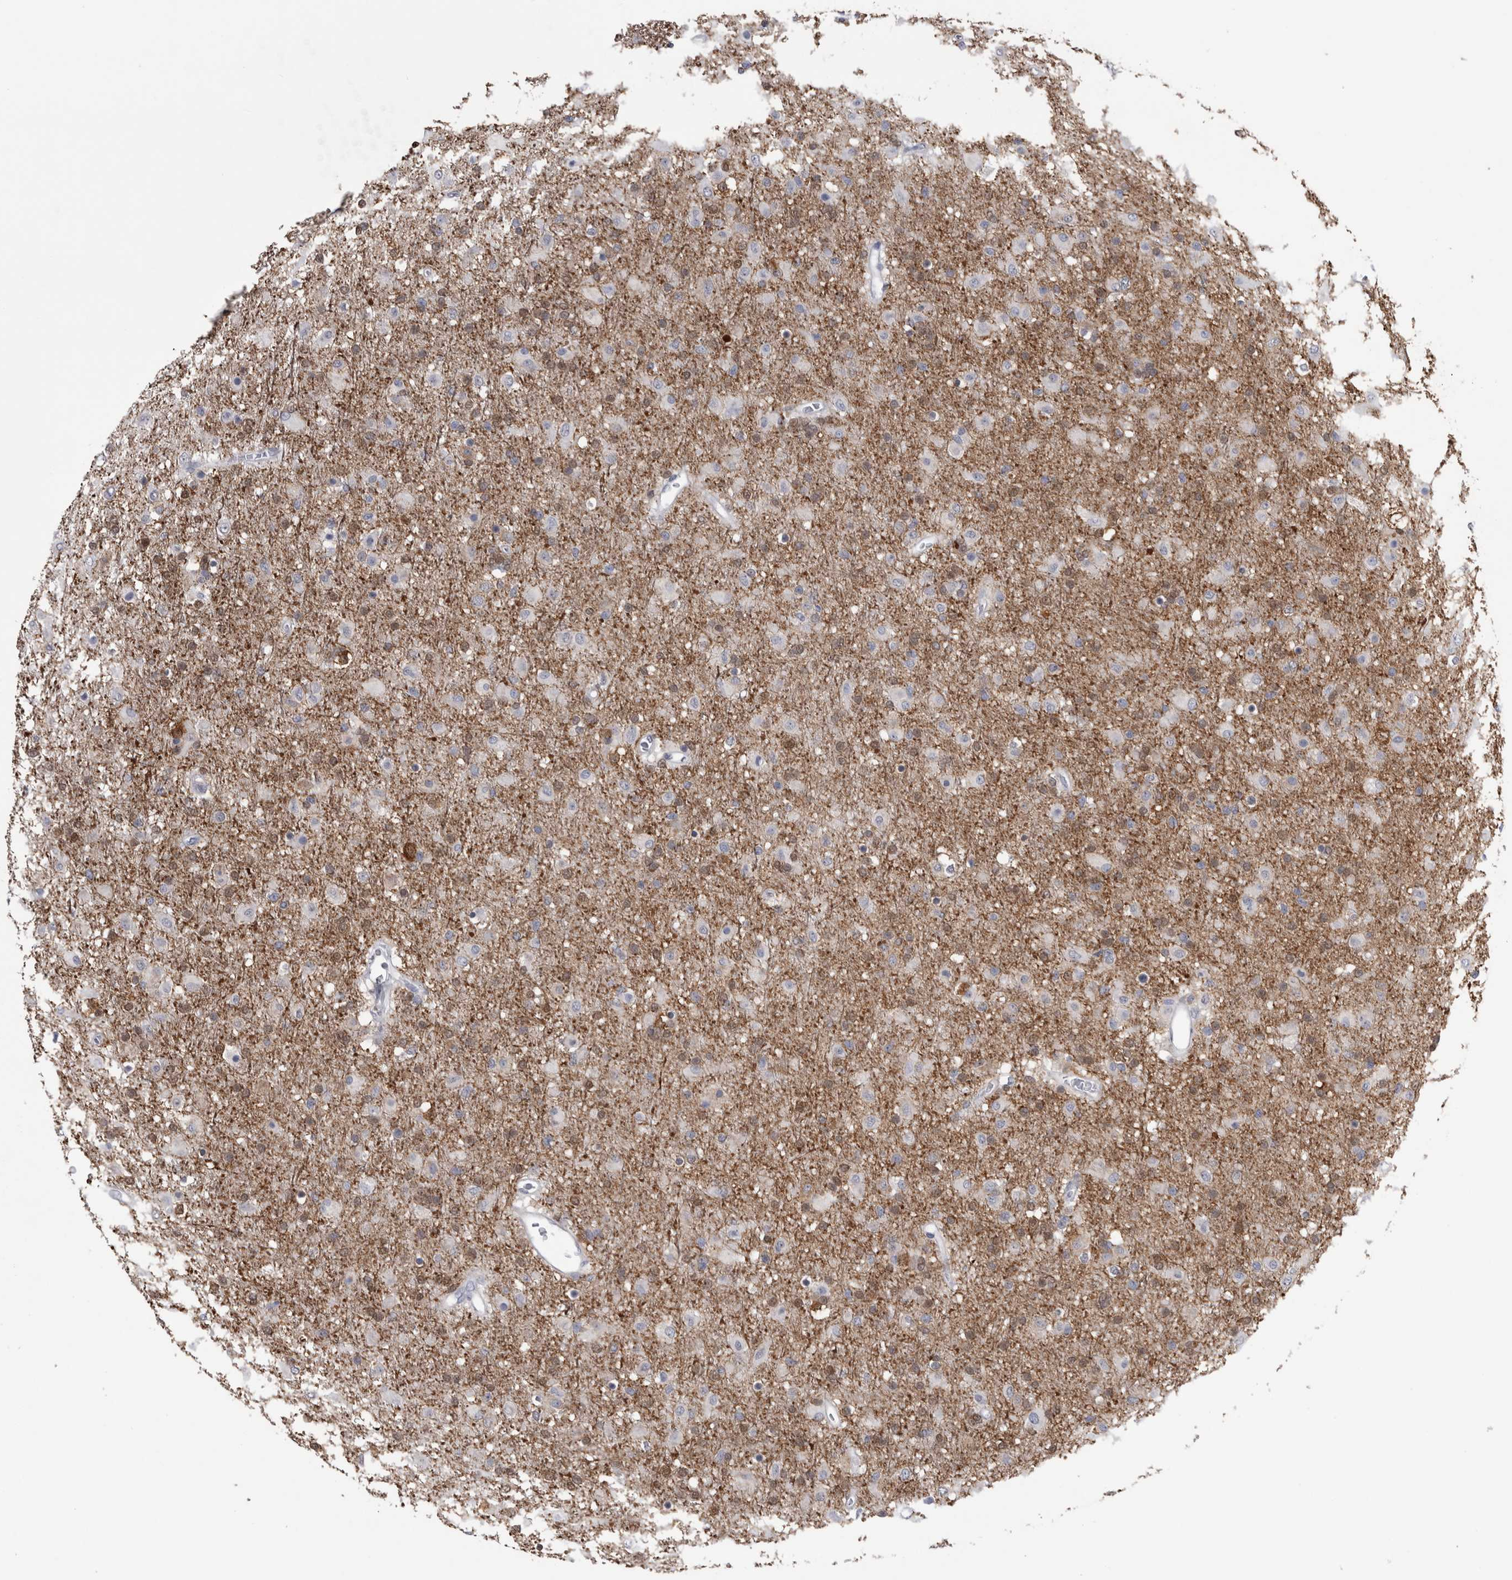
{"staining": {"intensity": "weak", "quantity": "25%-75%", "location": "cytoplasmic/membranous"}, "tissue": "glioma", "cell_type": "Tumor cells", "image_type": "cancer", "snomed": [{"axis": "morphology", "description": "Glioma, malignant, Low grade"}, {"axis": "topography", "description": "Brain"}], "caption": "Brown immunohistochemical staining in malignant glioma (low-grade) exhibits weak cytoplasmic/membranous positivity in about 25%-75% of tumor cells.", "gene": "ACOT7", "patient": {"sex": "male", "age": 65}}